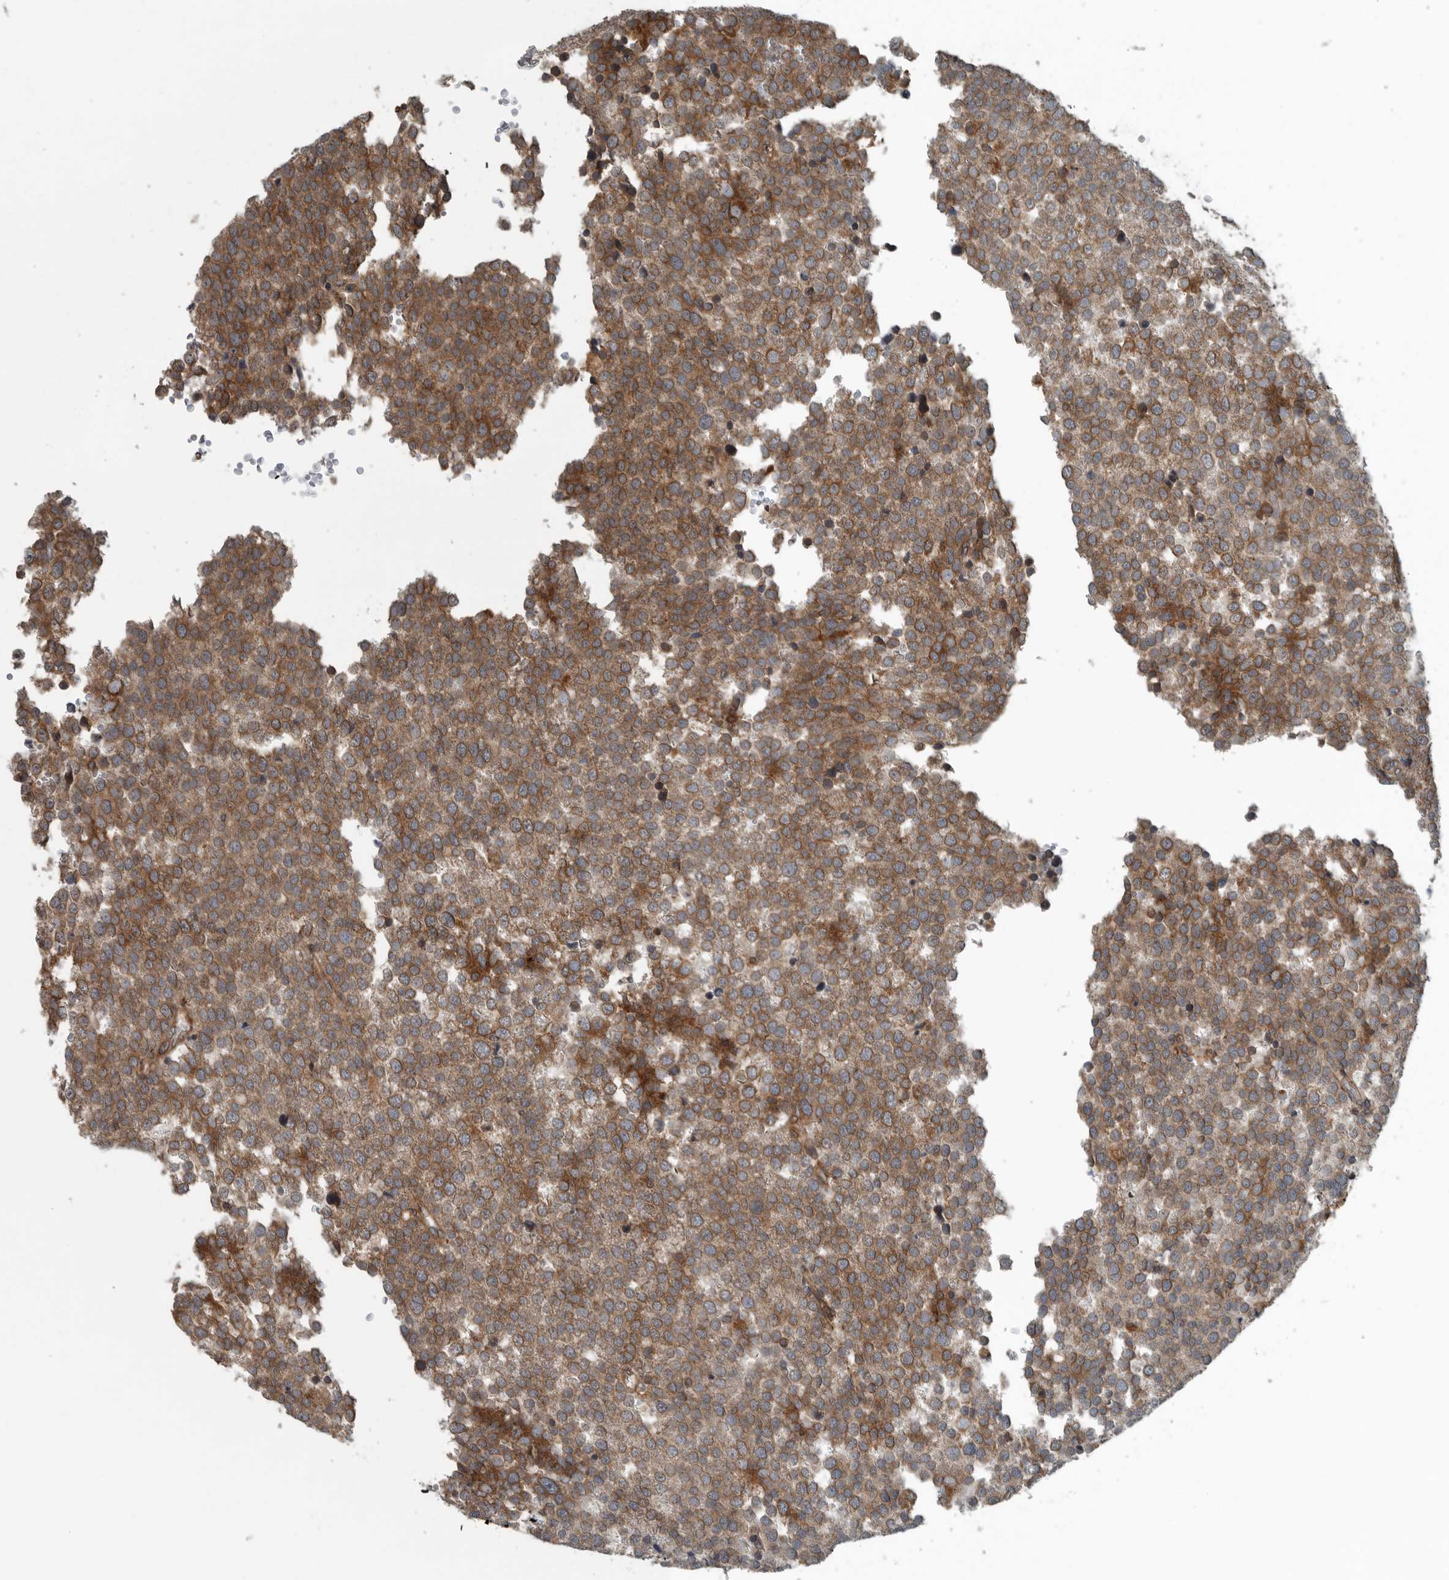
{"staining": {"intensity": "moderate", "quantity": ">75%", "location": "cytoplasmic/membranous"}, "tissue": "testis cancer", "cell_type": "Tumor cells", "image_type": "cancer", "snomed": [{"axis": "morphology", "description": "Seminoma, NOS"}, {"axis": "topography", "description": "Testis"}], "caption": "A brown stain shows moderate cytoplasmic/membranous staining of a protein in human testis cancer tumor cells.", "gene": "AMFR", "patient": {"sex": "male", "age": 71}}